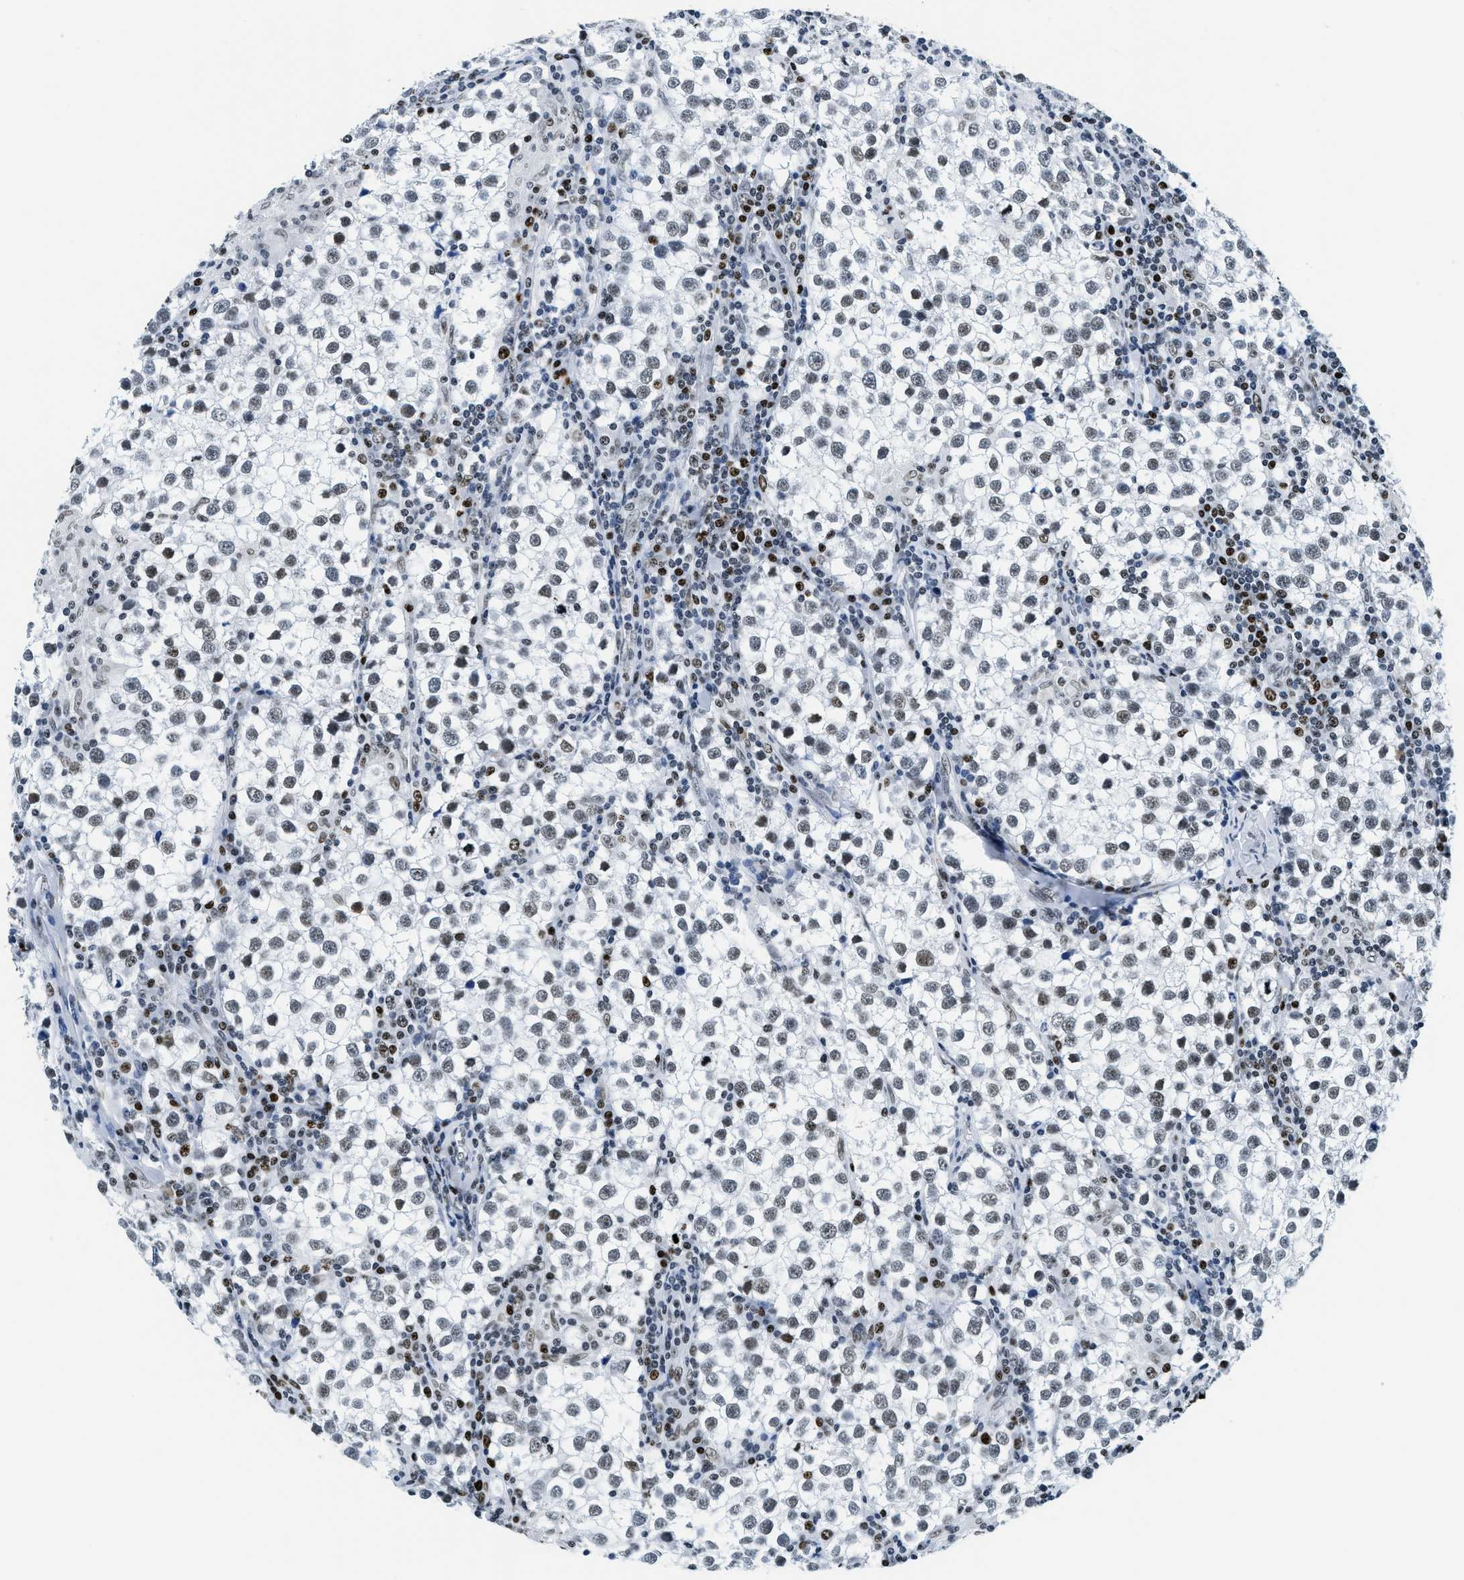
{"staining": {"intensity": "moderate", "quantity": "<25%", "location": "nuclear"}, "tissue": "testis cancer", "cell_type": "Tumor cells", "image_type": "cancer", "snomed": [{"axis": "morphology", "description": "Seminoma, NOS"}, {"axis": "morphology", "description": "Carcinoma, Embryonal, NOS"}, {"axis": "topography", "description": "Testis"}], "caption": "Moderate nuclear positivity is present in about <25% of tumor cells in testis cancer. The protein of interest is stained brown, and the nuclei are stained in blue (DAB IHC with brightfield microscopy, high magnification).", "gene": "TOP1", "patient": {"sex": "male", "age": 36}}